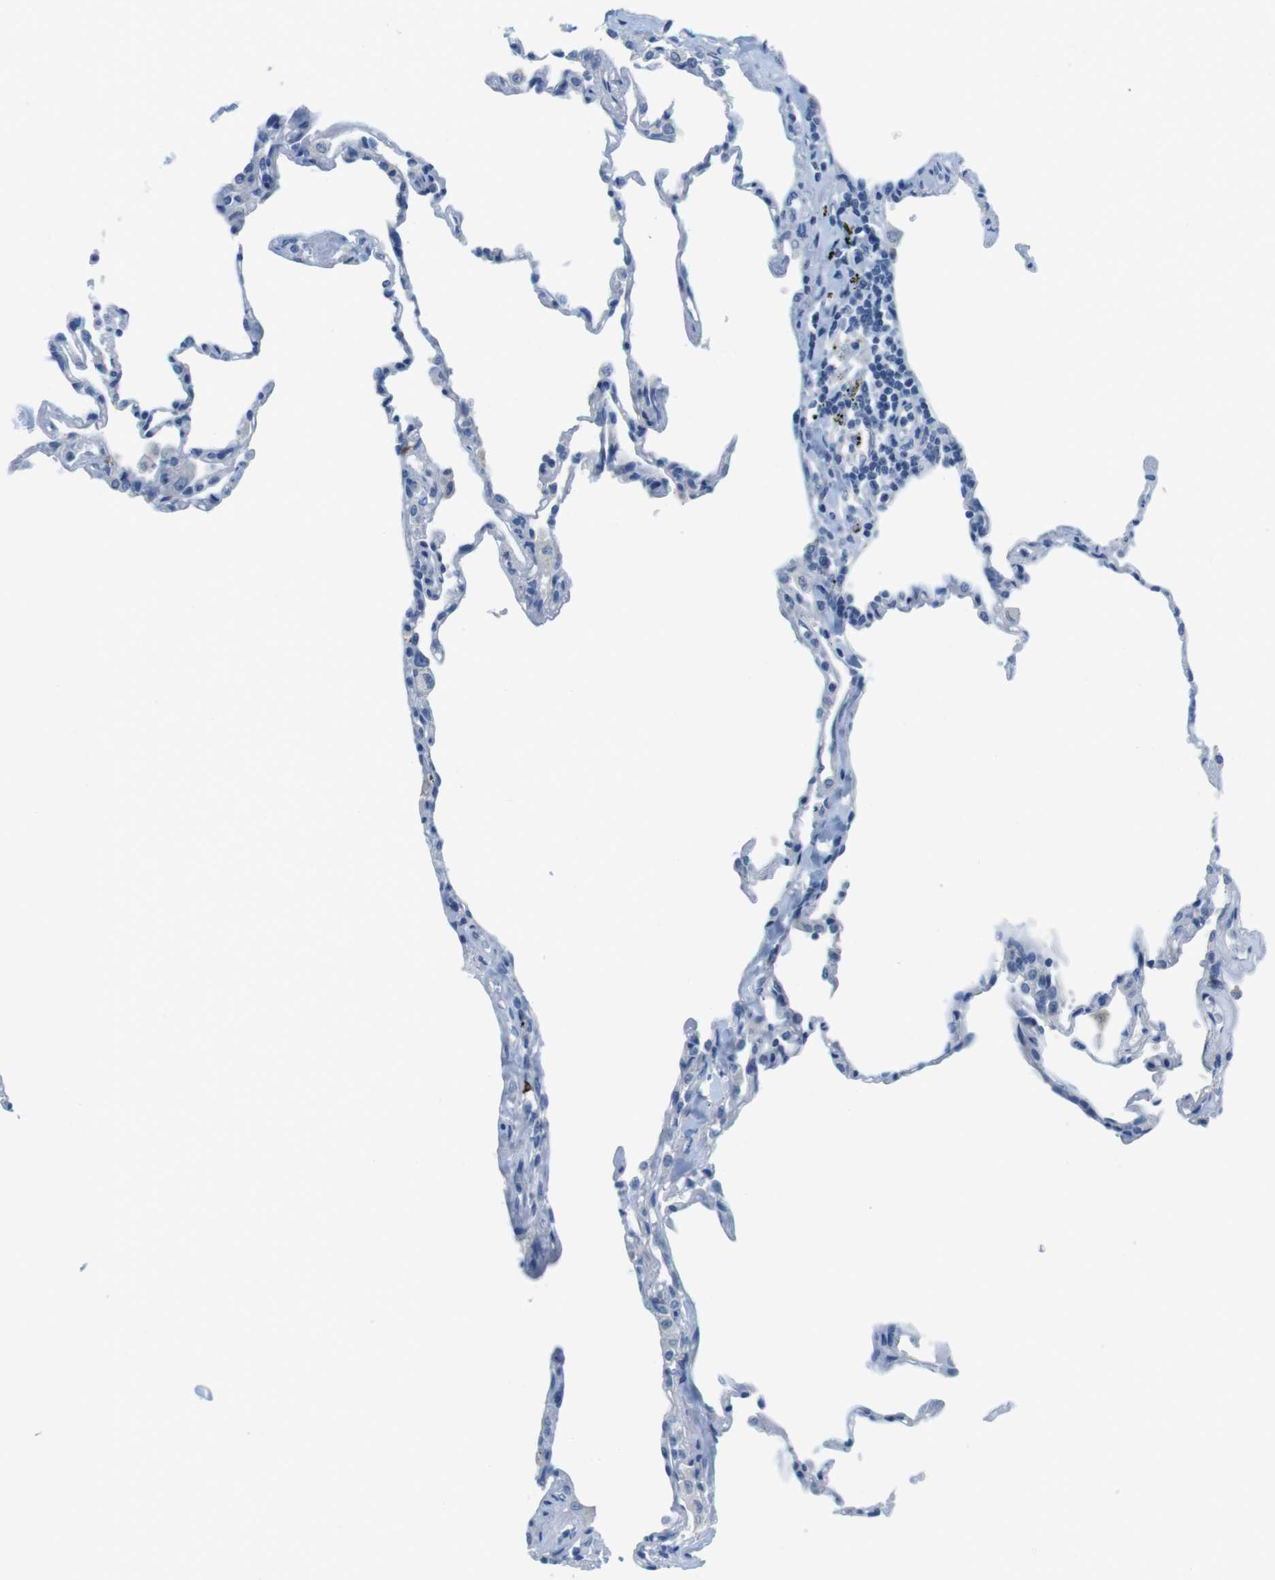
{"staining": {"intensity": "negative", "quantity": "none", "location": "none"}, "tissue": "lung", "cell_type": "Alveolar cells", "image_type": "normal", "snomed": [{"axis": "morphology", "description": "Normal tissue, NOS"}, {"axis": "topography", "description": "Lung"}], "caption": "Lung stained for a protein using immunohistochemistry (IHC) displays no positivity alveolar cells.", "gene": "SLC35A3", "patient": {"sex": "male", "age": 59}}